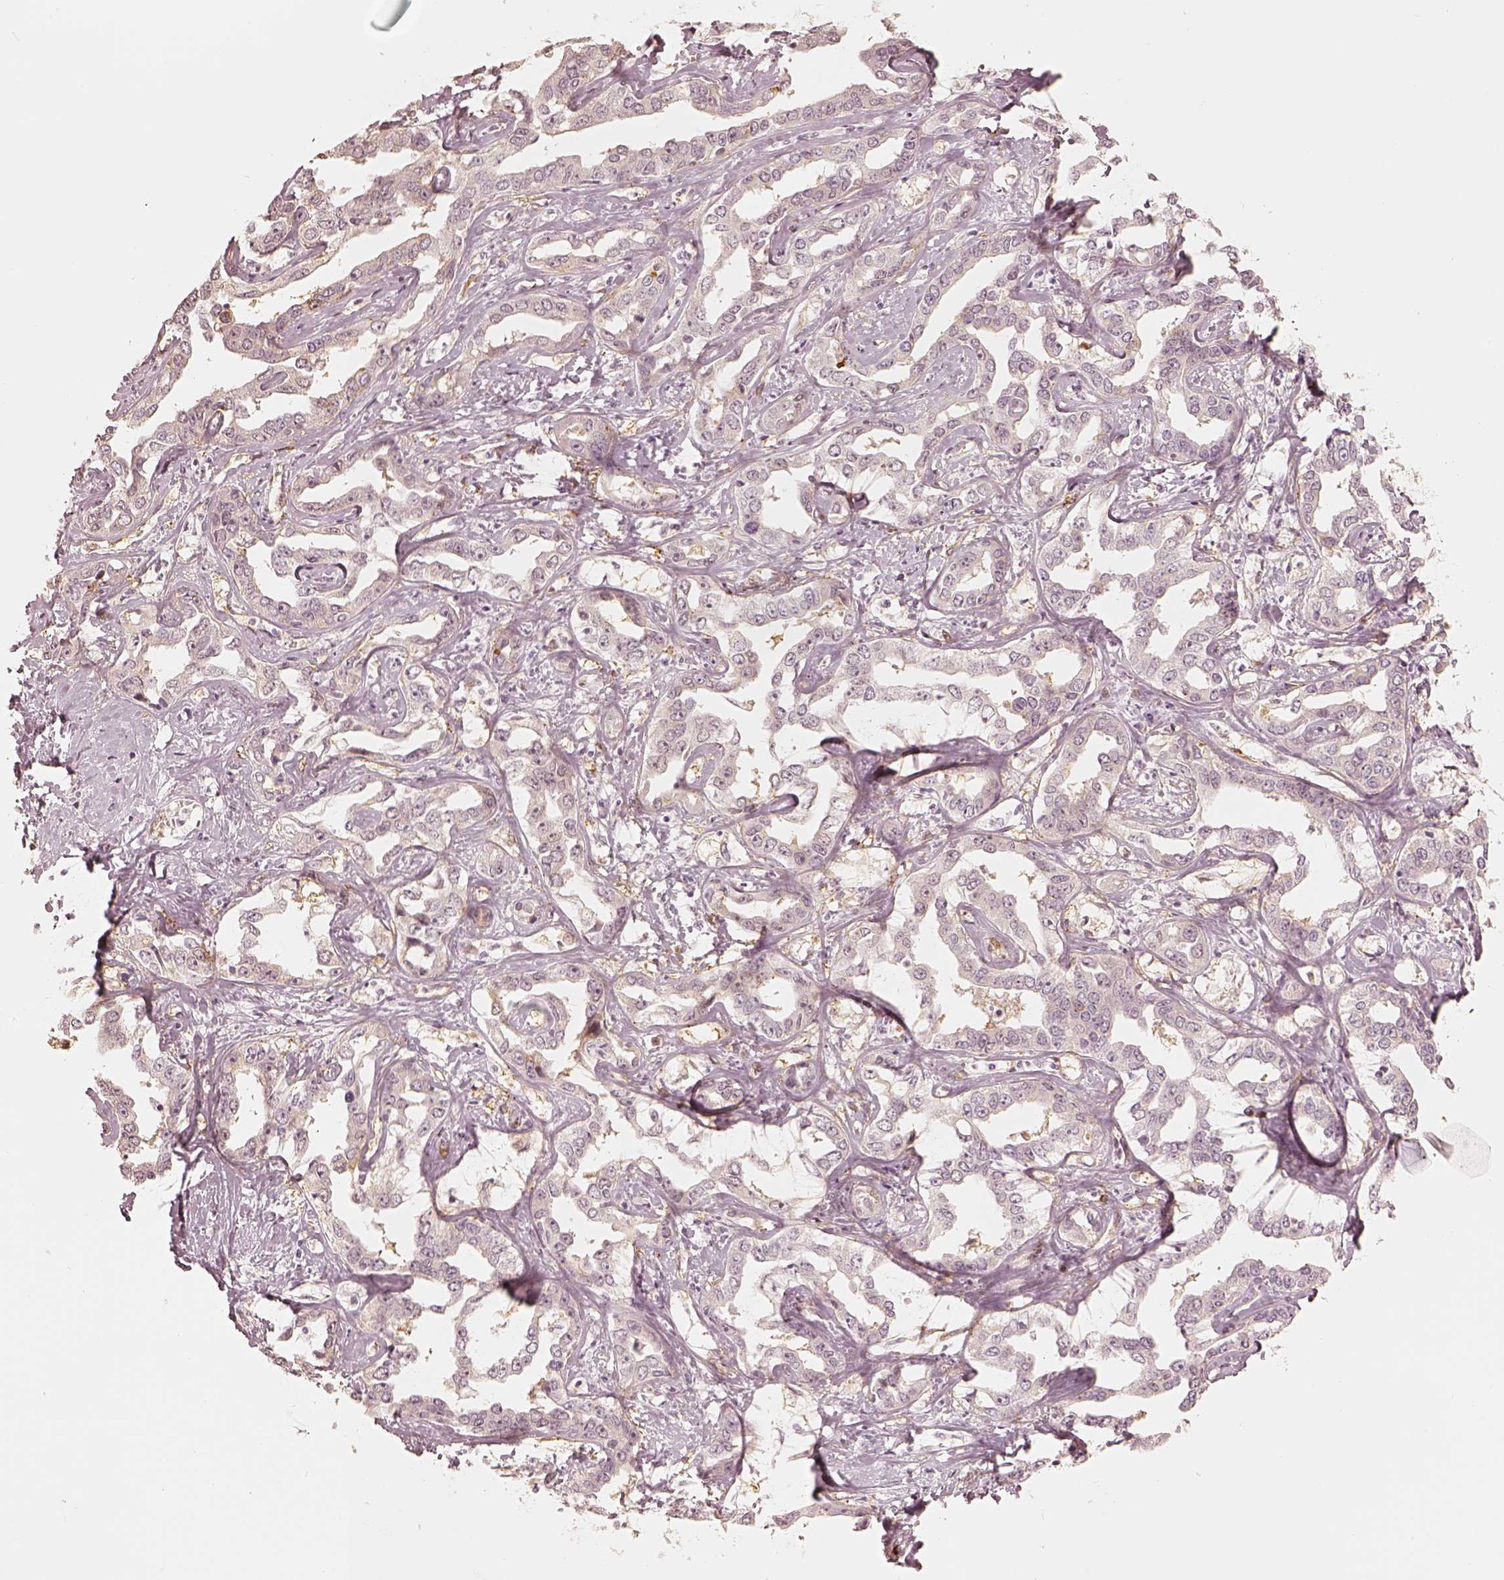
{"staining": {"intensity": "negative", "quantity": "none", "location": "none"}, "tissue": "liver cancer", "cell_type": "Tumor cells", "image_type": "cancer", "snomed": [{"axis": "morphology", "description": "Cholangiocarcinoma"}, {"axis": "topography", "description": "Liver"}], "caption": "Immunohistochemistry (IHC) photomicrograph of liver cancer stained for a protein (brown), which reveals no staining in tumor cells.", "gene": "GORASP2", "patient": {"sex": "male", "age": 59}}